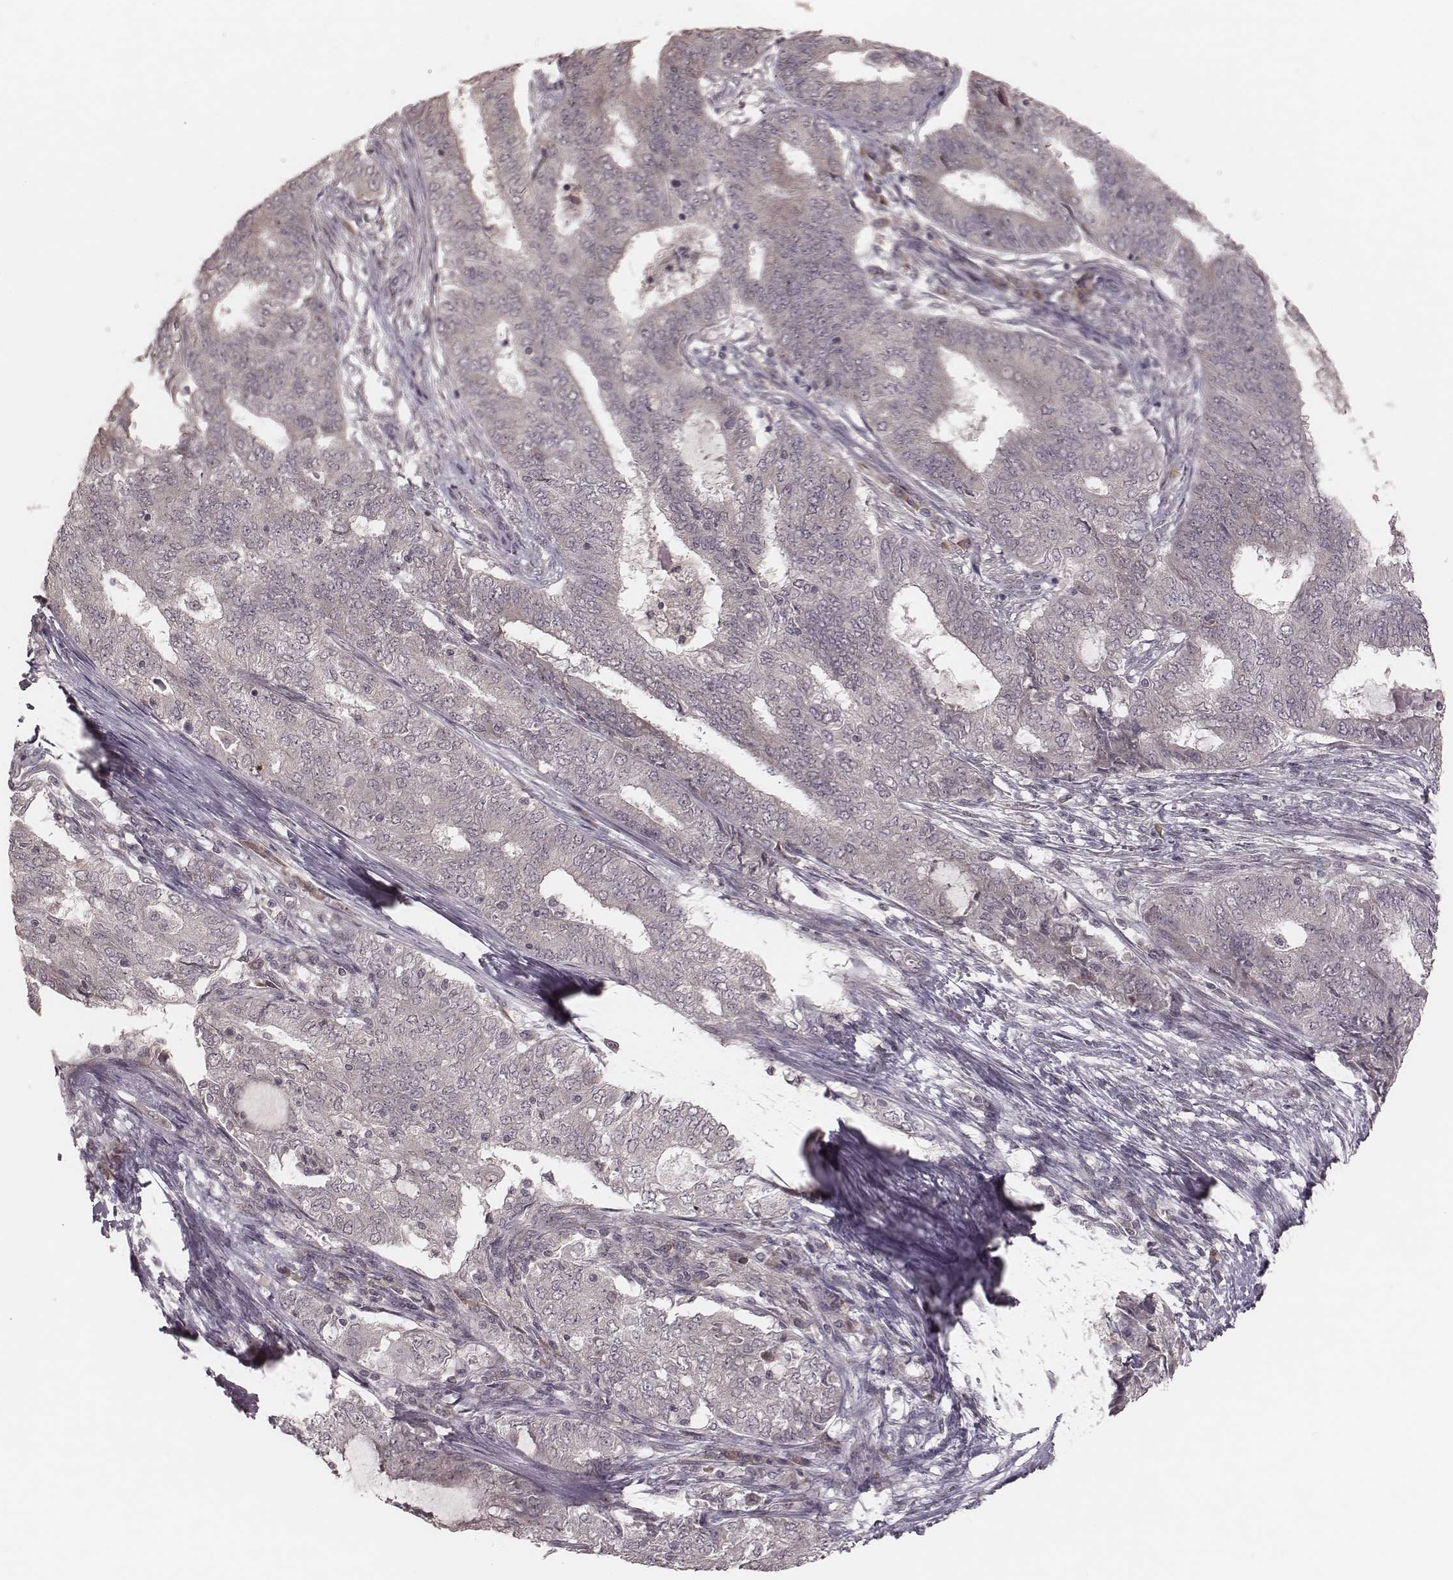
{"staining": {"intensity": "negative", "quantity": "none", "location": "none"}, "tissue": "endometrial cancer", "cell_type": "Tumor cells", "image_type": "cancer", "snomed": [{"axis": "morphology", "description": "Adenocarcinoma, NOS"}, {"axis": "topography", "description": "Endometrium"}], "caption": "Endometrial cancer was stained to show a protein in brown. There is no significant positivity in tumor cells.", "gene": "IL5", "patient": {"sex": "female", "age": 62}}